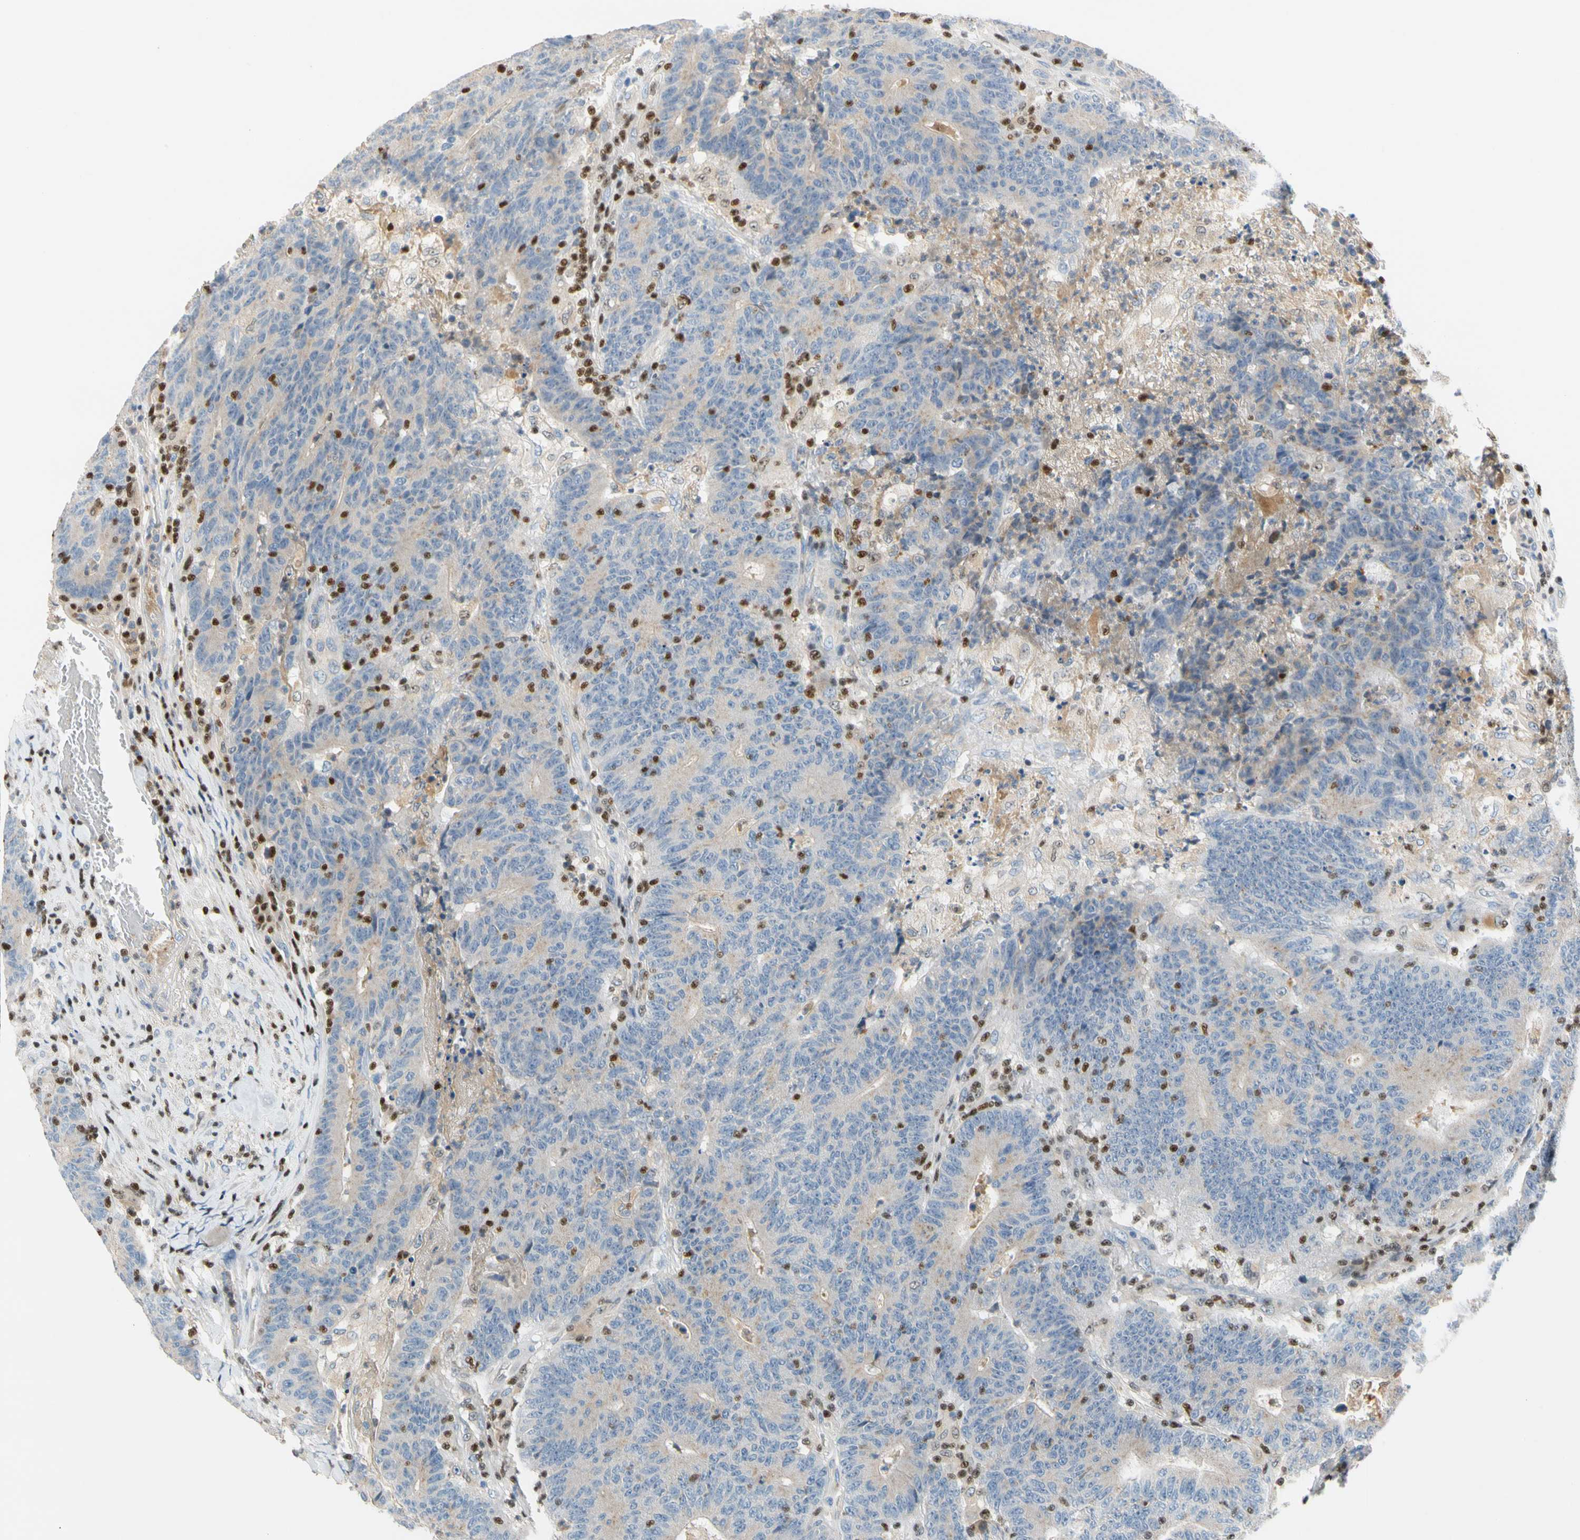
{"staining": {"intensity": "weak", "quantity": "25%-75%", "location": "cytoplasmic/membranous"}, "tissue": "colorectal cancer", "cell_type": "Tumor cells", "image_type": "cancer", "snomed": [{"axis": "morphology", "description": "Normal tissue, NOS"}, {"axis": "morphology", "description": "Adenocarcinoma, NOS"}, {"axis": "topography", "description": "Colon"}], "caption": "Immunohistochemistry (DAB) staining of human colorectal cancer exhibits weak cytoplasmic/membranous protein expression in about 25%-75% of tumor cells.", "gene": "SP140", "patient": {"sex": "female", "age": 75}}